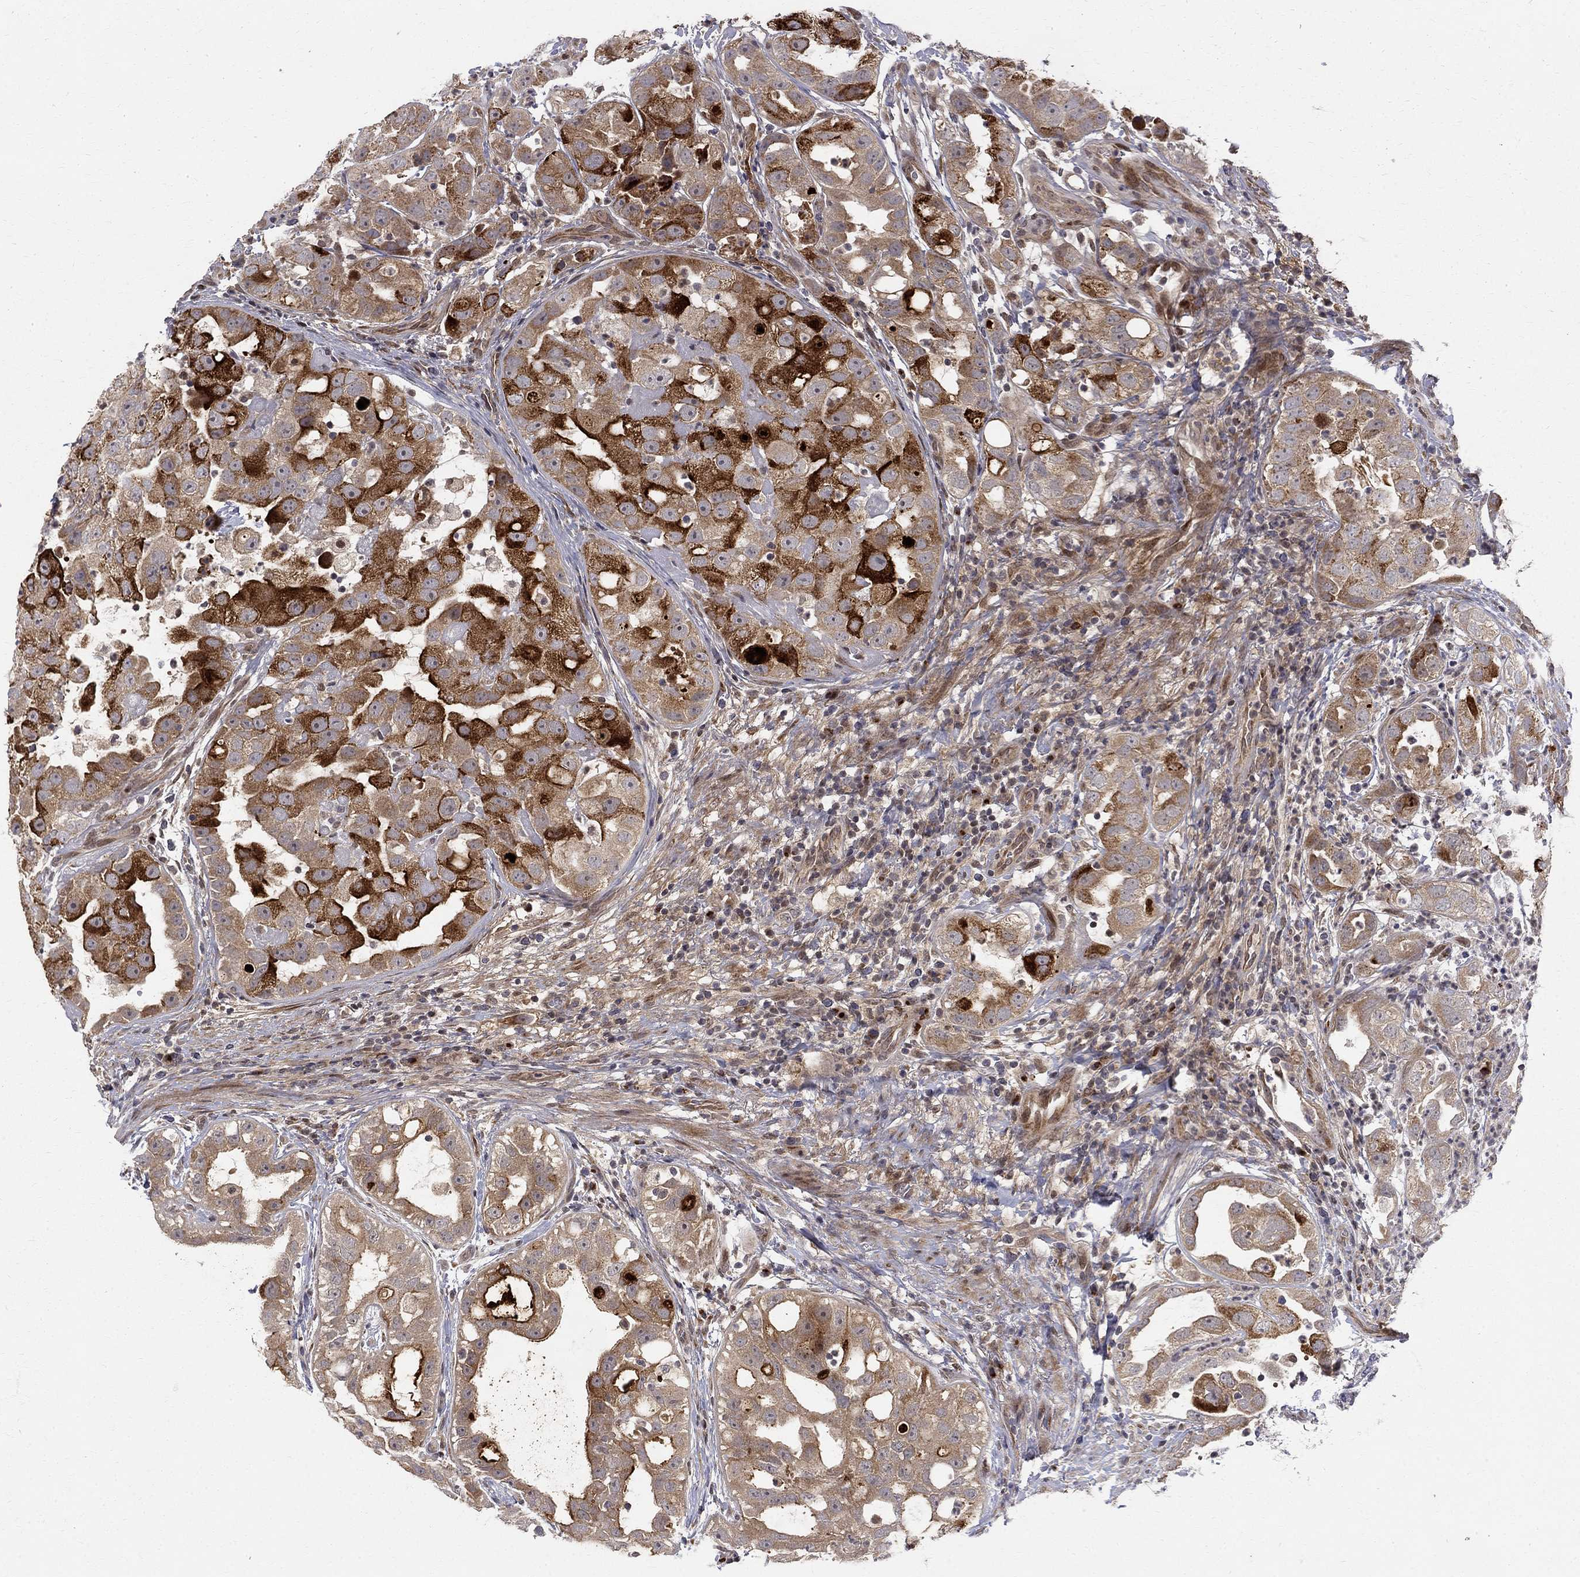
{"staining": {"intensity": "strong", "quantity": "25%-75%", "location": "cytoplasmic/membranous"}, "tissue": "urothelial cancer", "cell_type": "Tumor cells", "image_type": "cancer", "snomed": [{"axis": "morphology", "description": "Urothelial carcinoma, High grade"}, {"axis": "topography", "description": "Urinary bladder"}], "caption": "Immunohistochemistry histopathology image of neoplastic tissue: human urothelial cancer stained using immunohistochemistry displays high levels of strong protein expression localized specifically in the cytoplasmic/membranous of tumor cells, appearing as a cytoplasmic/membranous brown color.", "gene": "WDR19", "patient": {"sex": "female", "age": 41}}